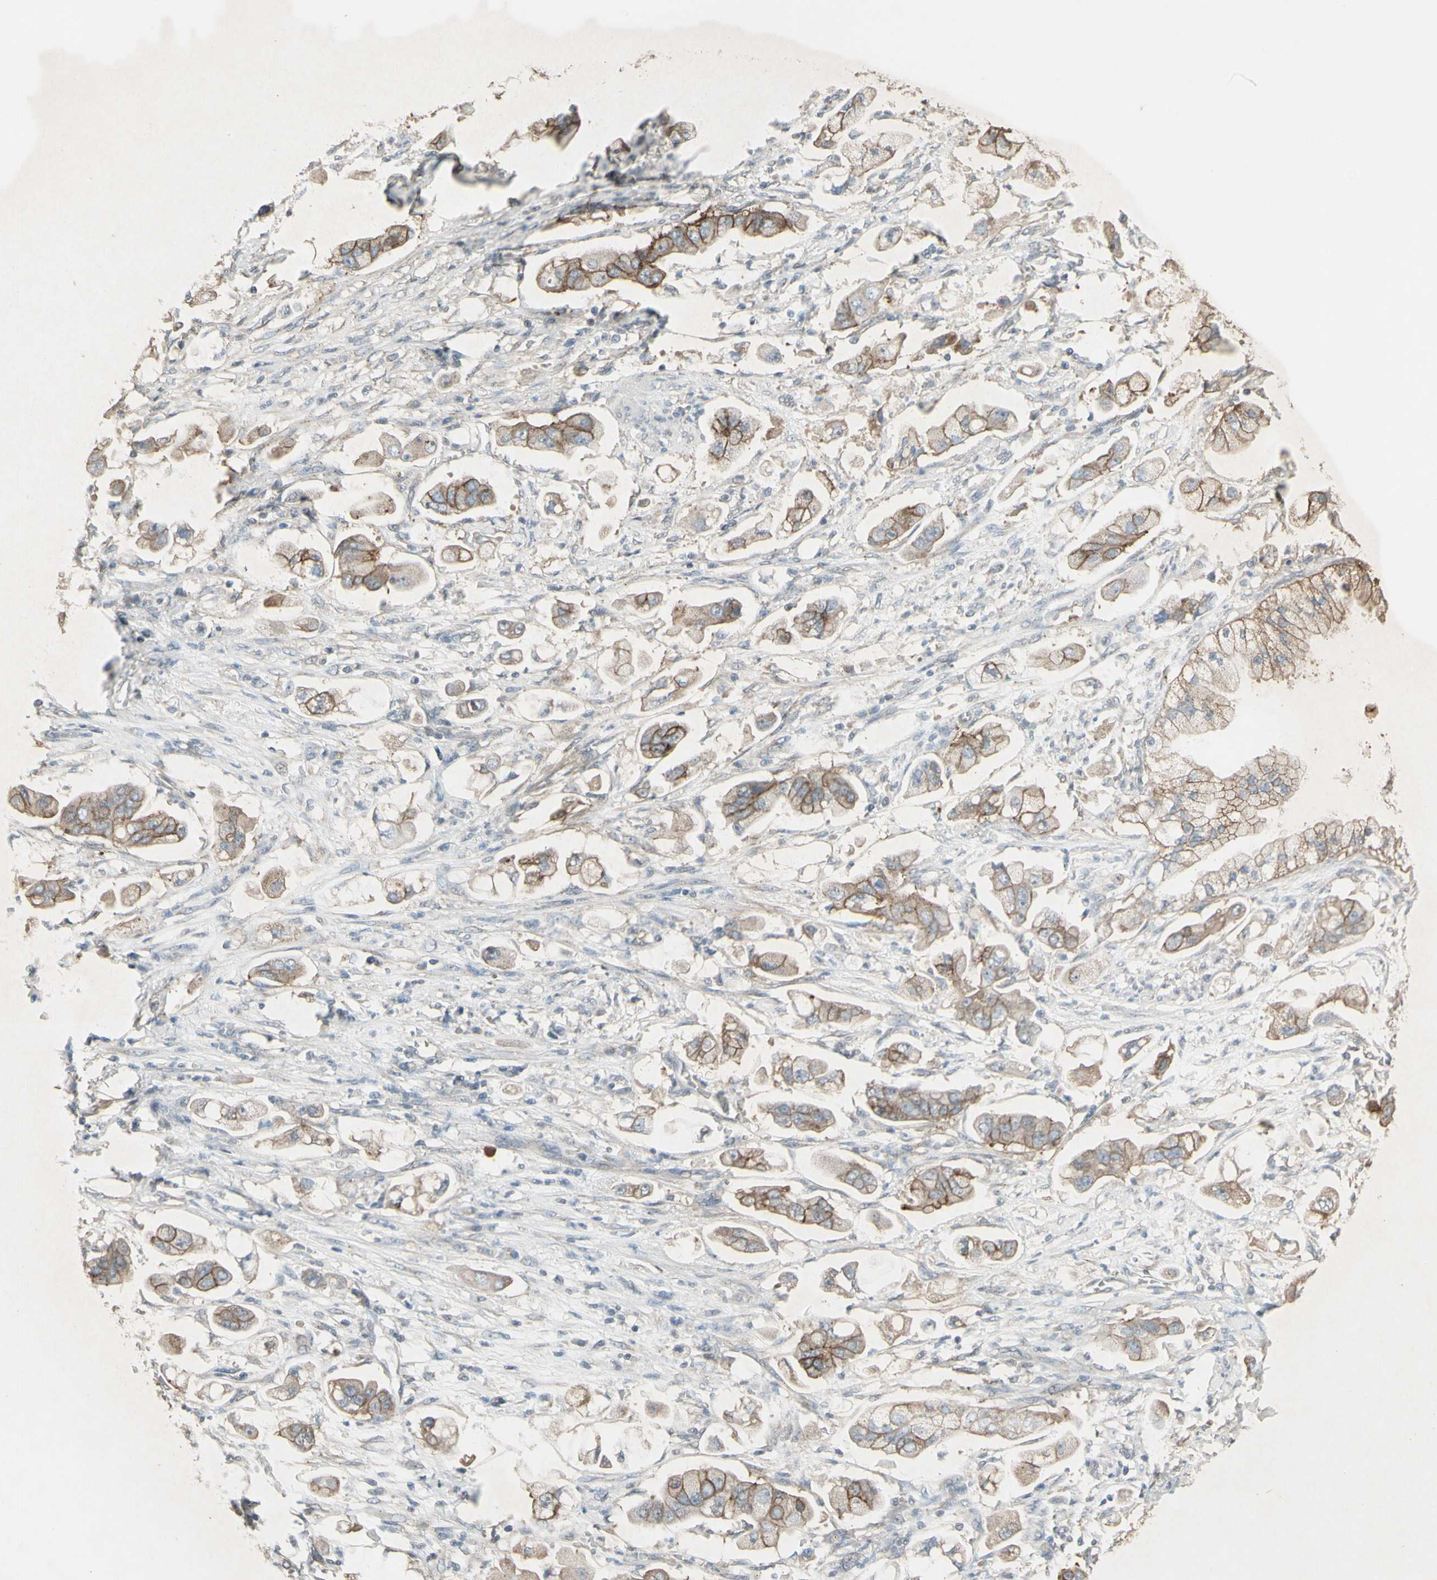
{"staining": {"intensity": "moderate", "quantity": ">75%", "location": "cytoplasmic/membranous"}, "tissue": "stomach cancer", "cell_type": "Tumor cells", "image_type": "cancer", "snomed": [{"axis": "morphology", "description": "Adenocarcinoma, NOS"}, {"axis": "topography", "description": "Stomach"}], "caption": "Immunohistochemical staining of human stomach cancer shows moderate cytoplasmic/membranous protein positivity in approximately >75% of tumor cells.", "gene": "FXYD3", "patient": {"sex": "male", "age": 62}}